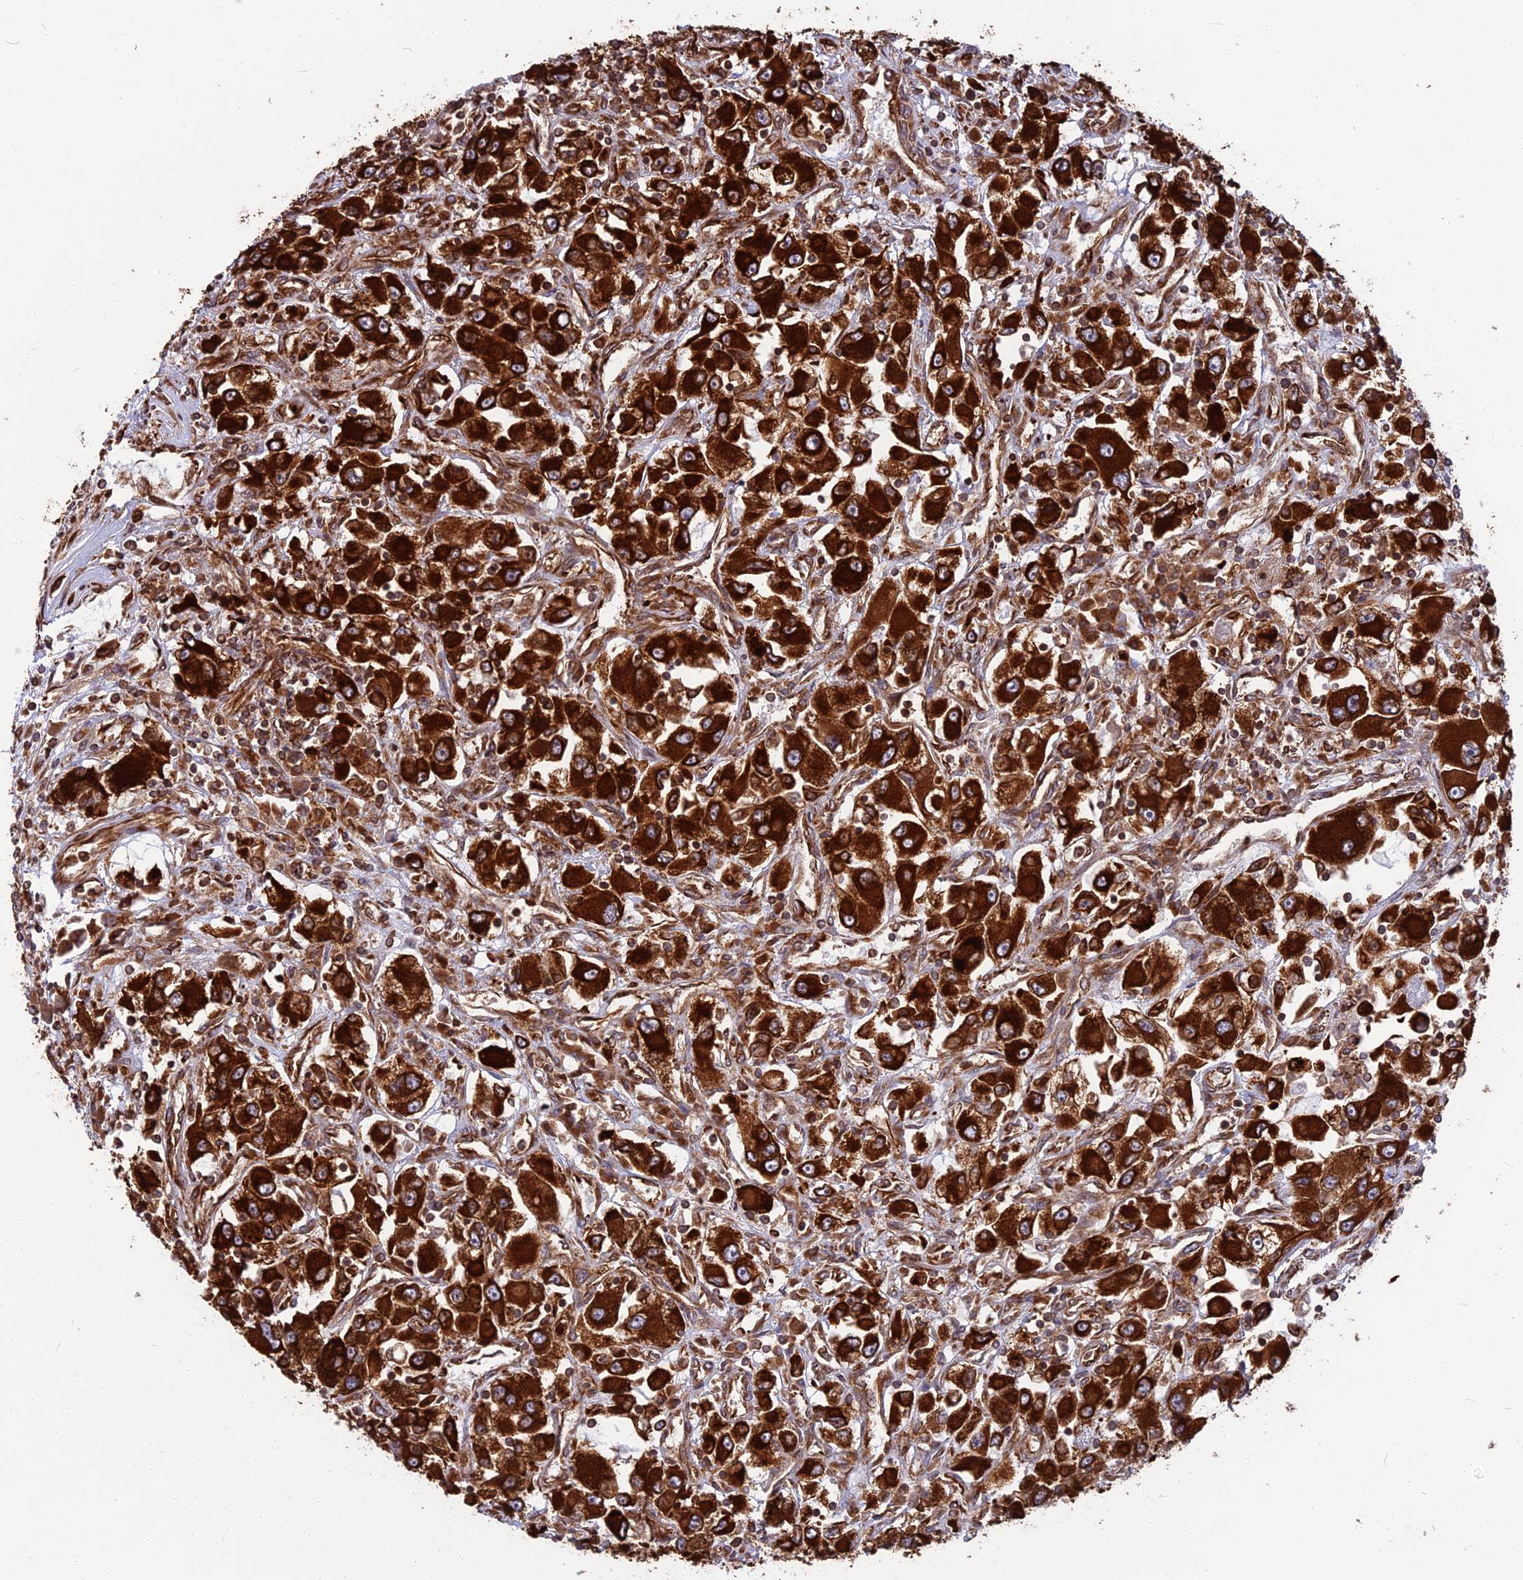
{"staining": {"intensity": "strong", "quantity": ">75%", "location": "cytoplasmic/membranous"}, "tissue": "renal cancer", "cell_type": "Tumor cells", "image_type": "cancer", "snomed": [{"axis": "morphology", "description": "Adenocarcinoma, NOS"}, {"axis": "topography", "description": "Kidney"}], "caption": "Protein expression analysis of human renal cancer (adenocarcinoma) reveals strong cytoplasmic/membranous staining in approximately >75% of tumor cells.", "gene": "WDR1", "patient": {"sex": "female", "age": 52}}